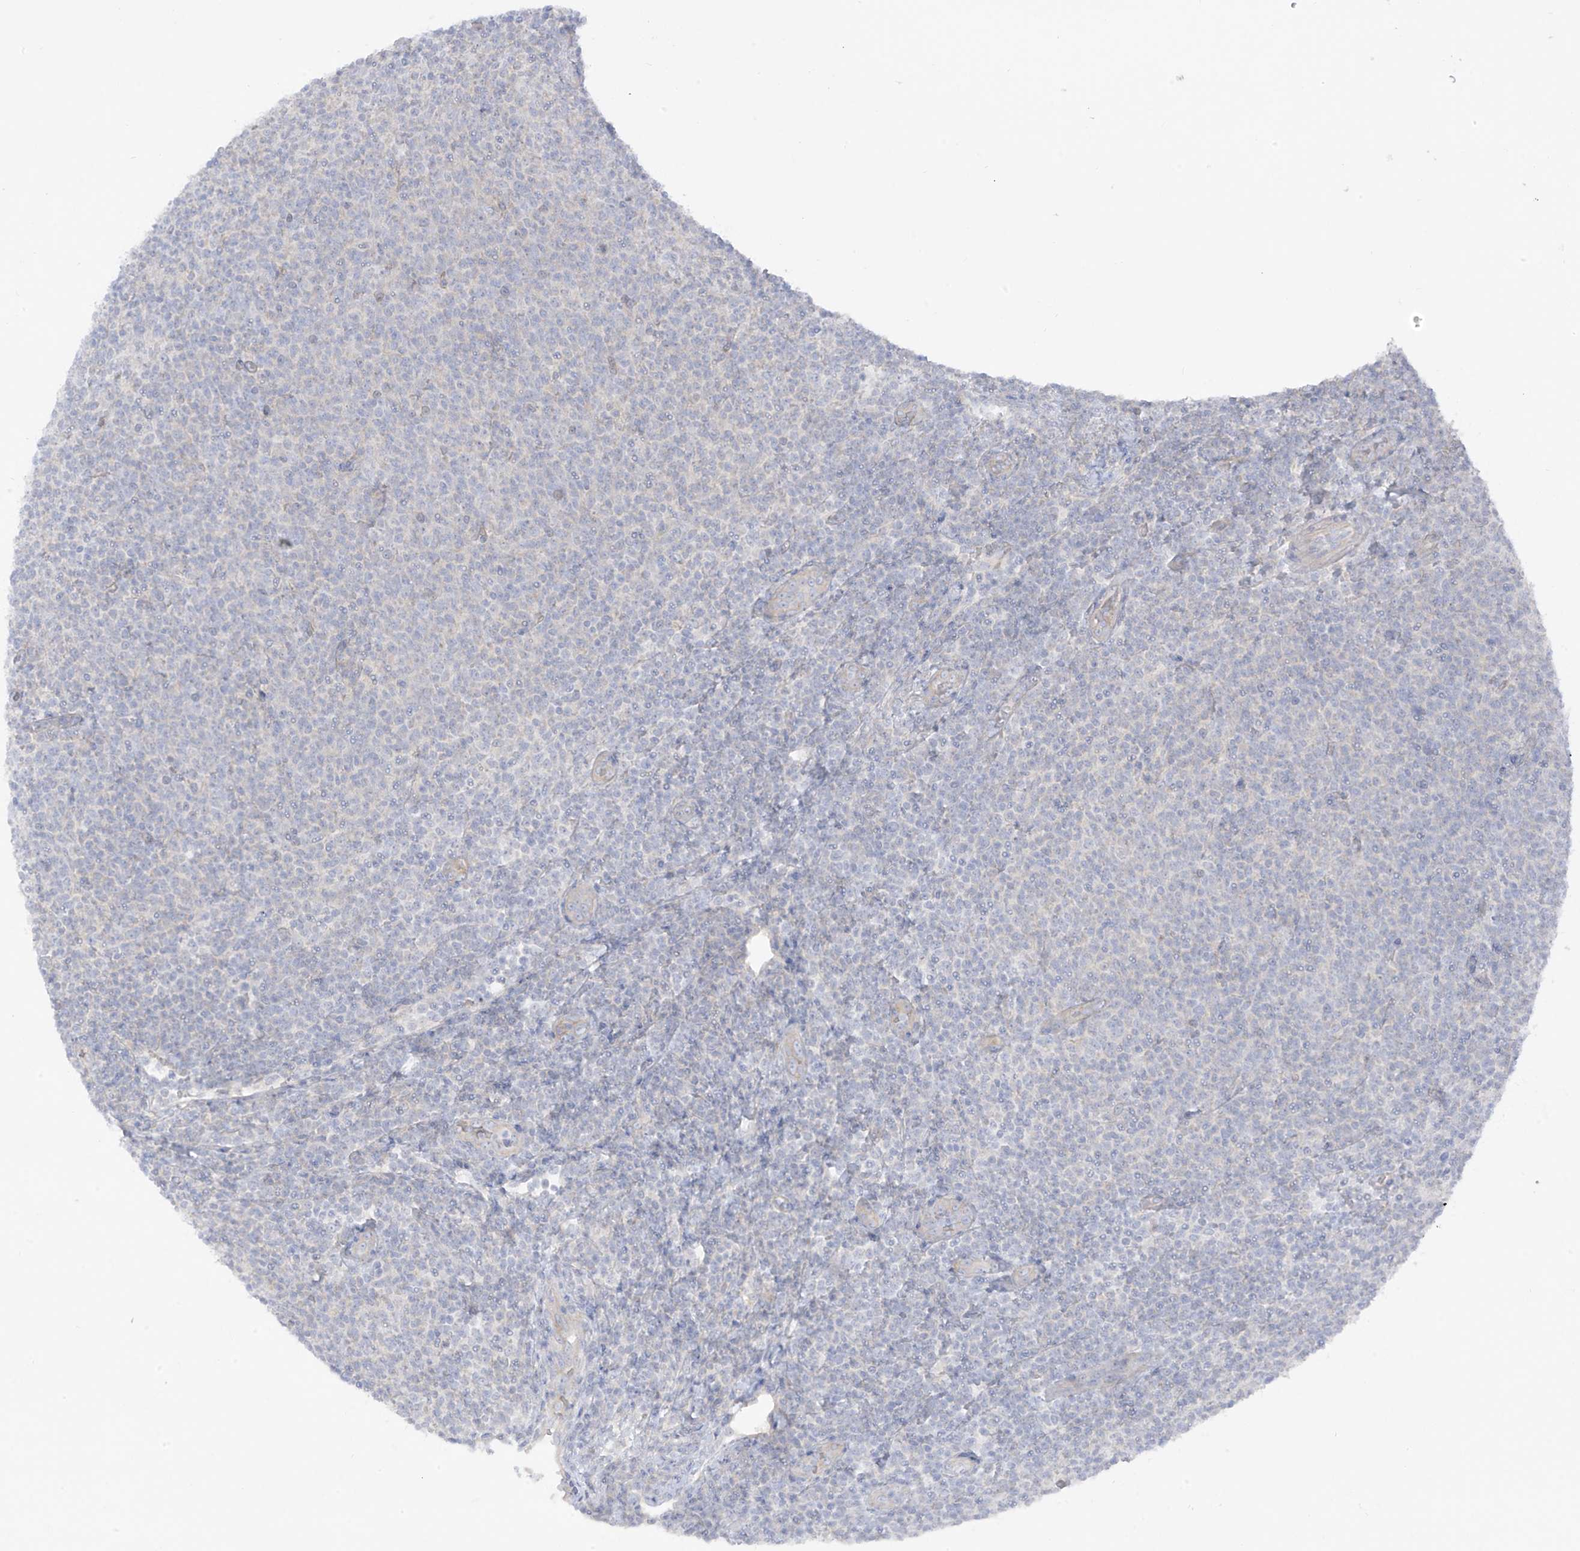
{"staining": {"intensity": "negative", "quantity": "none", "location": "none"}, "tissue": "lymphoma", "cell_type": "Tumor cells", "image_type": "cancer", "snomed": [{"axis": "morphology", "description": "Malignant lymphoma, non-Hodgkin's type, Low grade"}, {"axis": "topography", "description": "Lymph node"}], "caption": "DAB immunohistochemical staining of low-grade malignant lymphoma, non-Hodgkin's type exhibits no significant staining in tumor cells. The staining is performed using DAB (3,3'-diaminobenzidine) brown chromogen with nuclei counter-stained in using hematoxylin.", "gene": "EIPR1", "patient": {"sex": "male", "age": 66}}